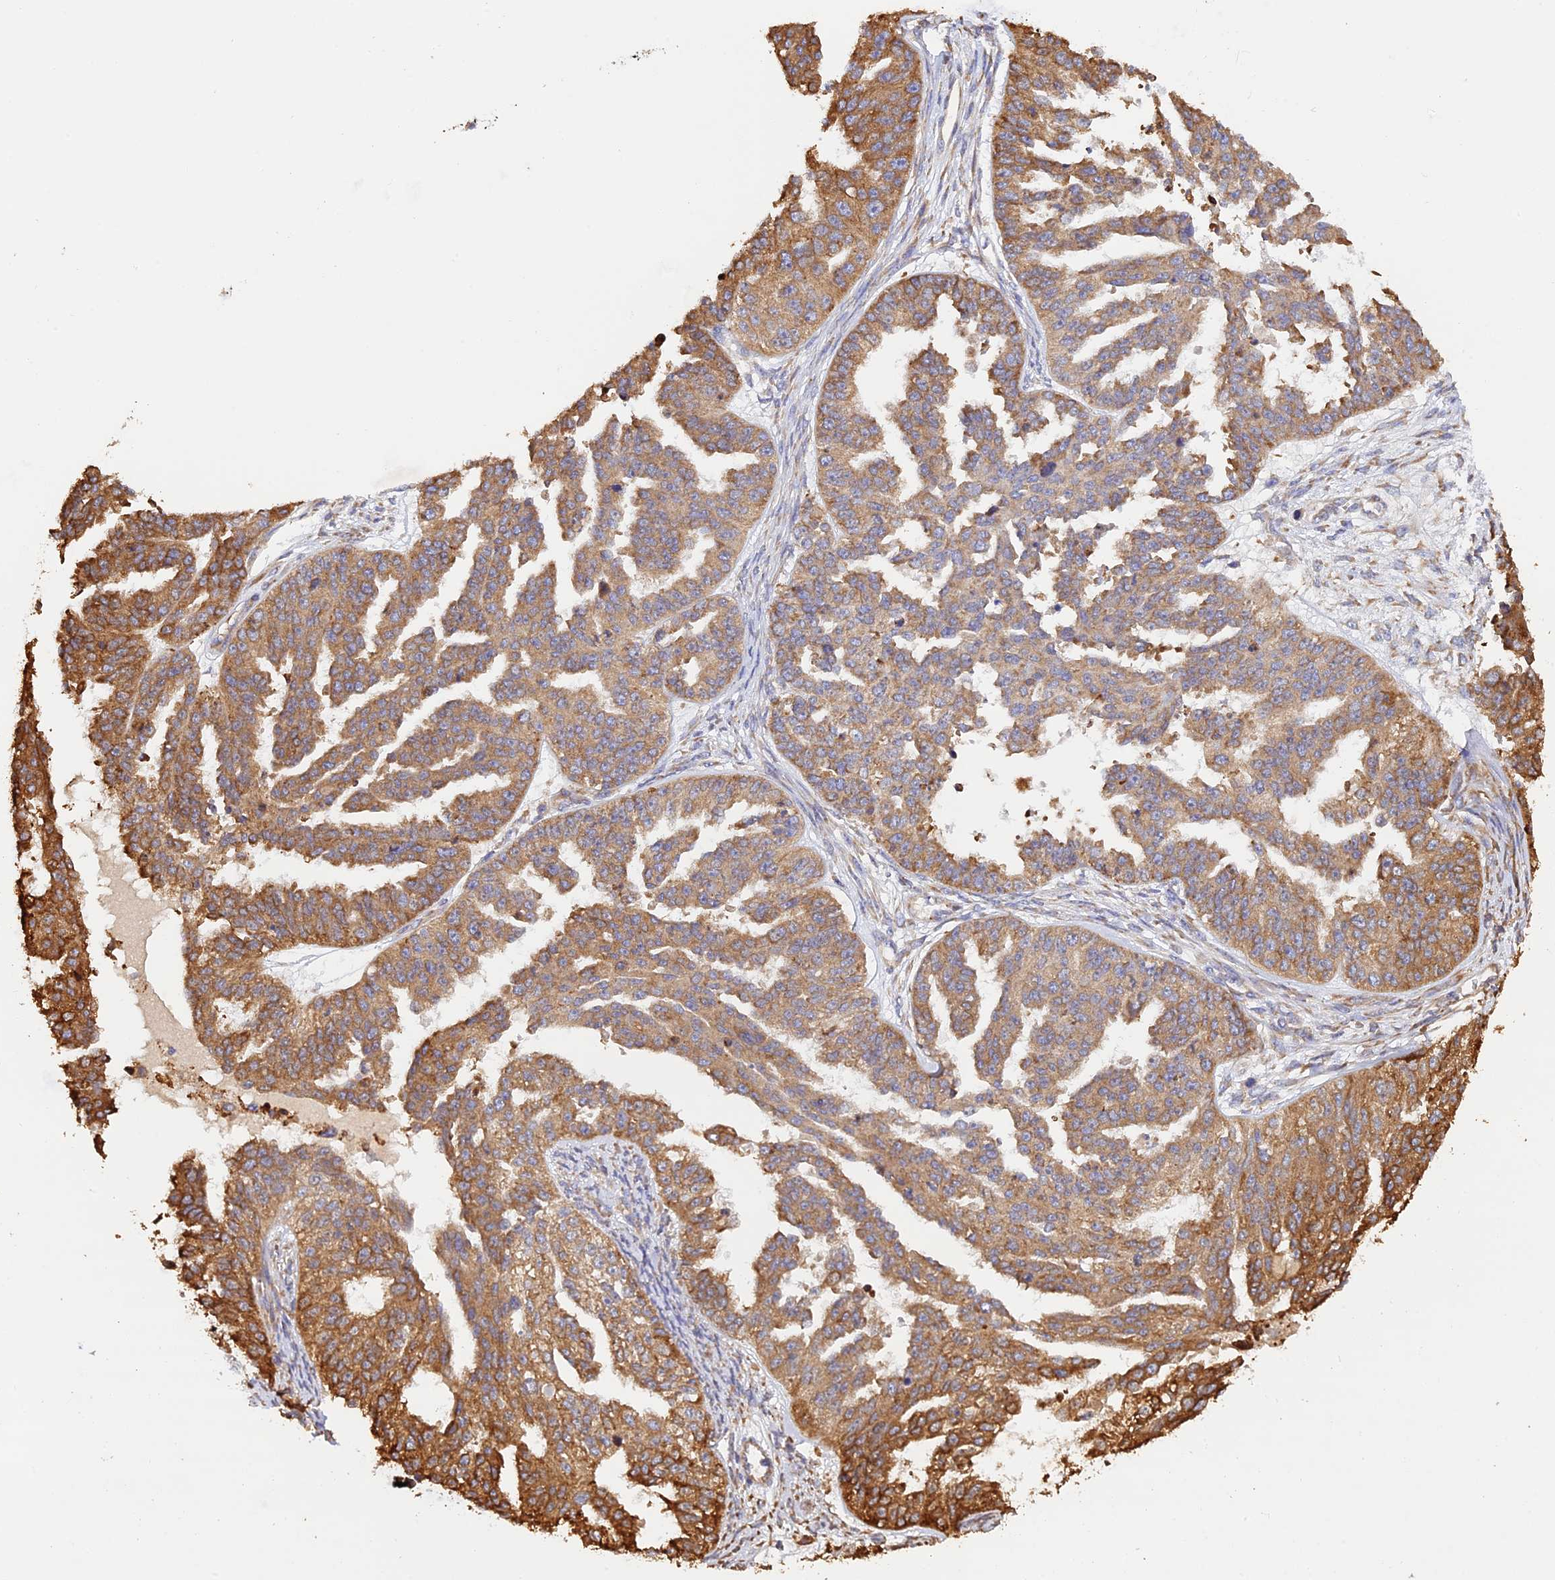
{"staining": {"intensity": "moderate", "quantity": ">75%", "location": "cytoplasmic/membranous"}, "tissue": "ovarian cancer", "cell_type": "Tumor cells", "image_type": "cancer", "snomed": [{"axis": "morphology", "description": "Cystadenocarcinoma, serous, NOS"}, {"axis": "topography", "description": "Ovary"}], "caption": "Tumor cells exhibit medium levels of moderate cytoplasmic/membranous staining in about >75% of cells in ovarian cancer (serous cystadenocarcinoma).", "gene": "RPL5", "patient": {"sex": "female", "age": 58}}